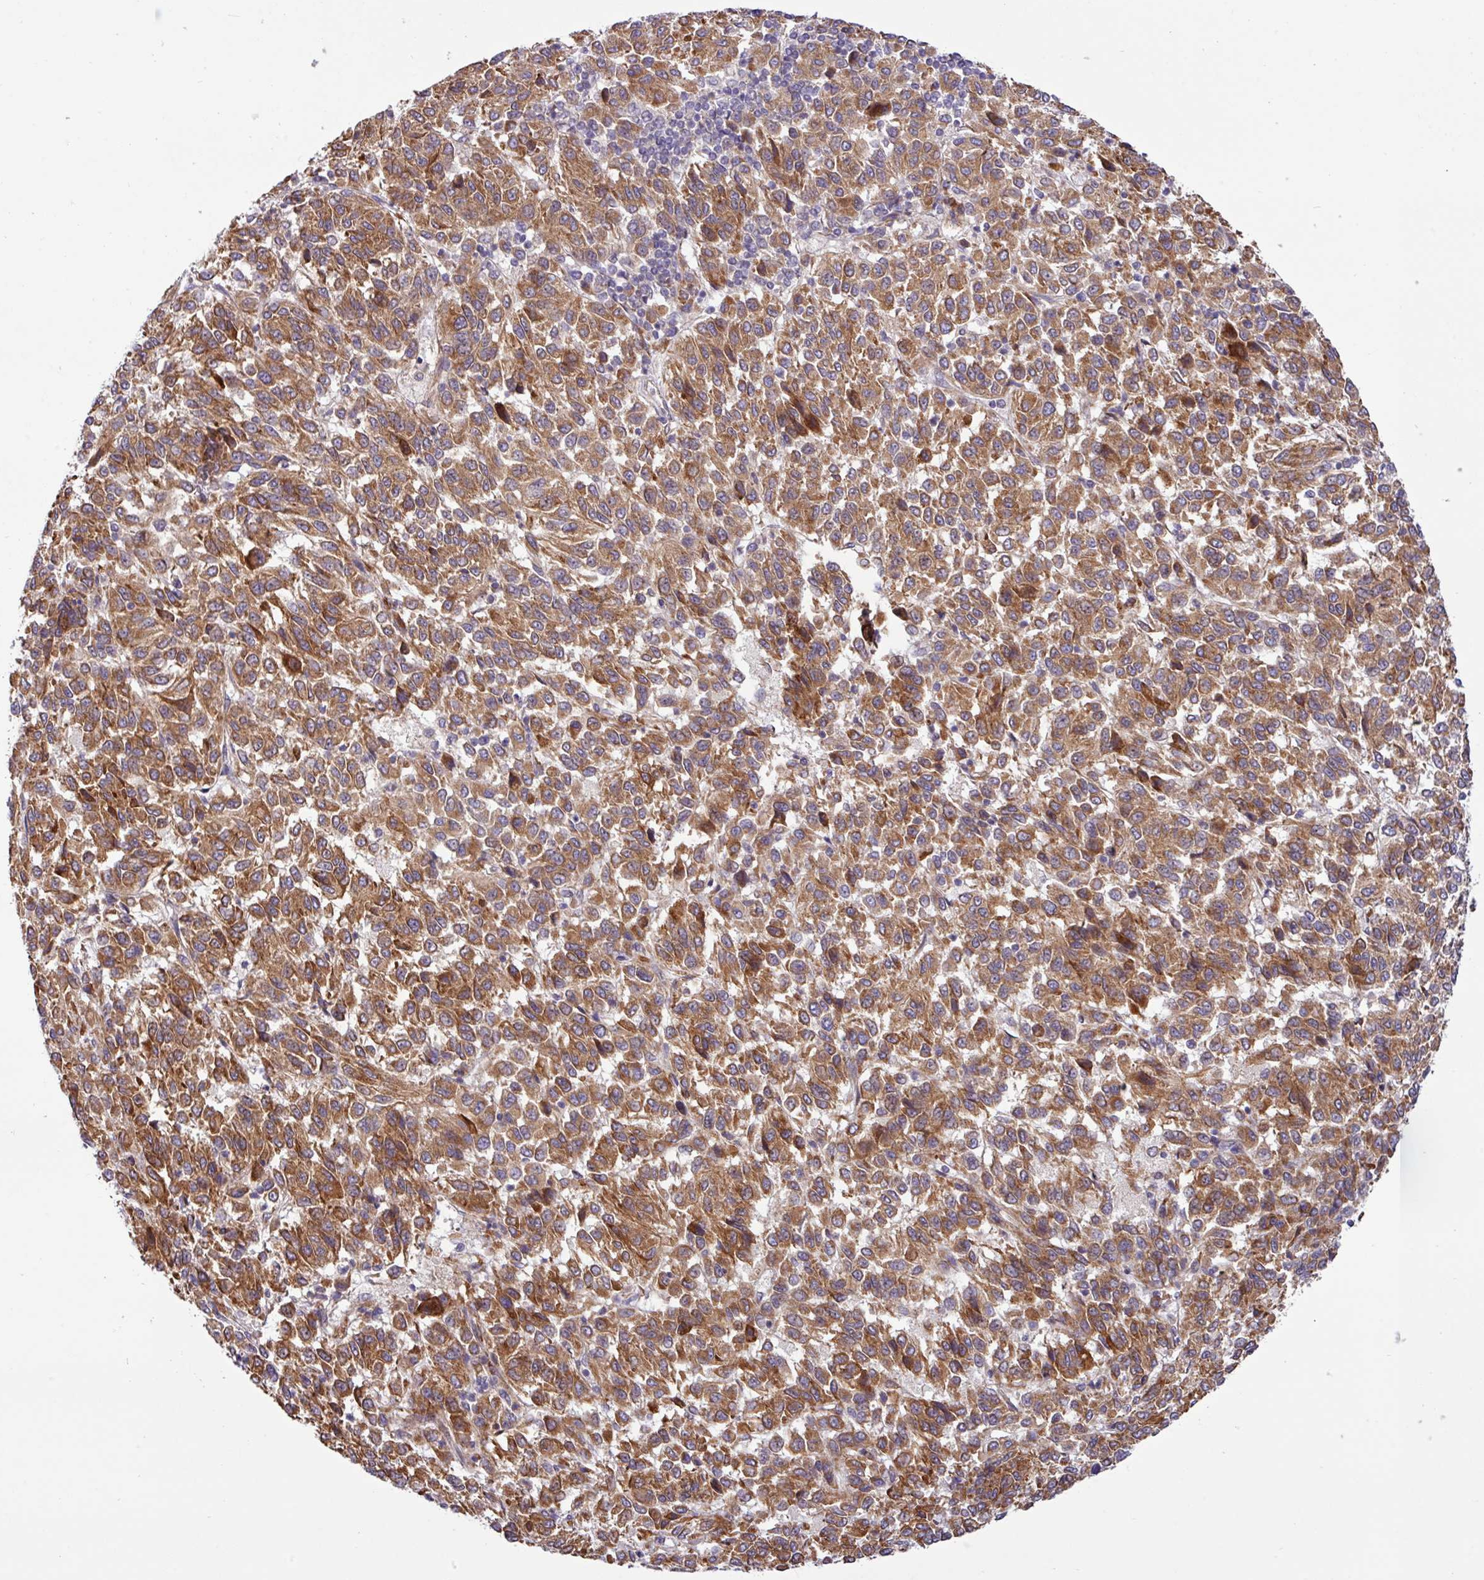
{"staining": {"intensity": "strong", "quantity": ">75%", "location": "cytoplasmic/membranous"}, "tissue": "melanoma", "cell_type": "Tumor cells", "image_type": "cancer", "snomed": [{"axis": "morphology", "description": "Malignant melanoma, Metastatic site"}, {"axis": "topography", "description": "Lung"}], "caption": "A high-resolution histopathology image shows immunohistochemistry staining of melanoma, which displays strong cytoplasmic/membranous expression in approximately >75% of tumor cells. The staining was performed using DAB to visualize the protein expression in brown, while the nuclei were stained in blue with hematoxylin (Magnification: 20x).", "gene": "TM2D2", "patient": {"sex": "male", "age": 64}}